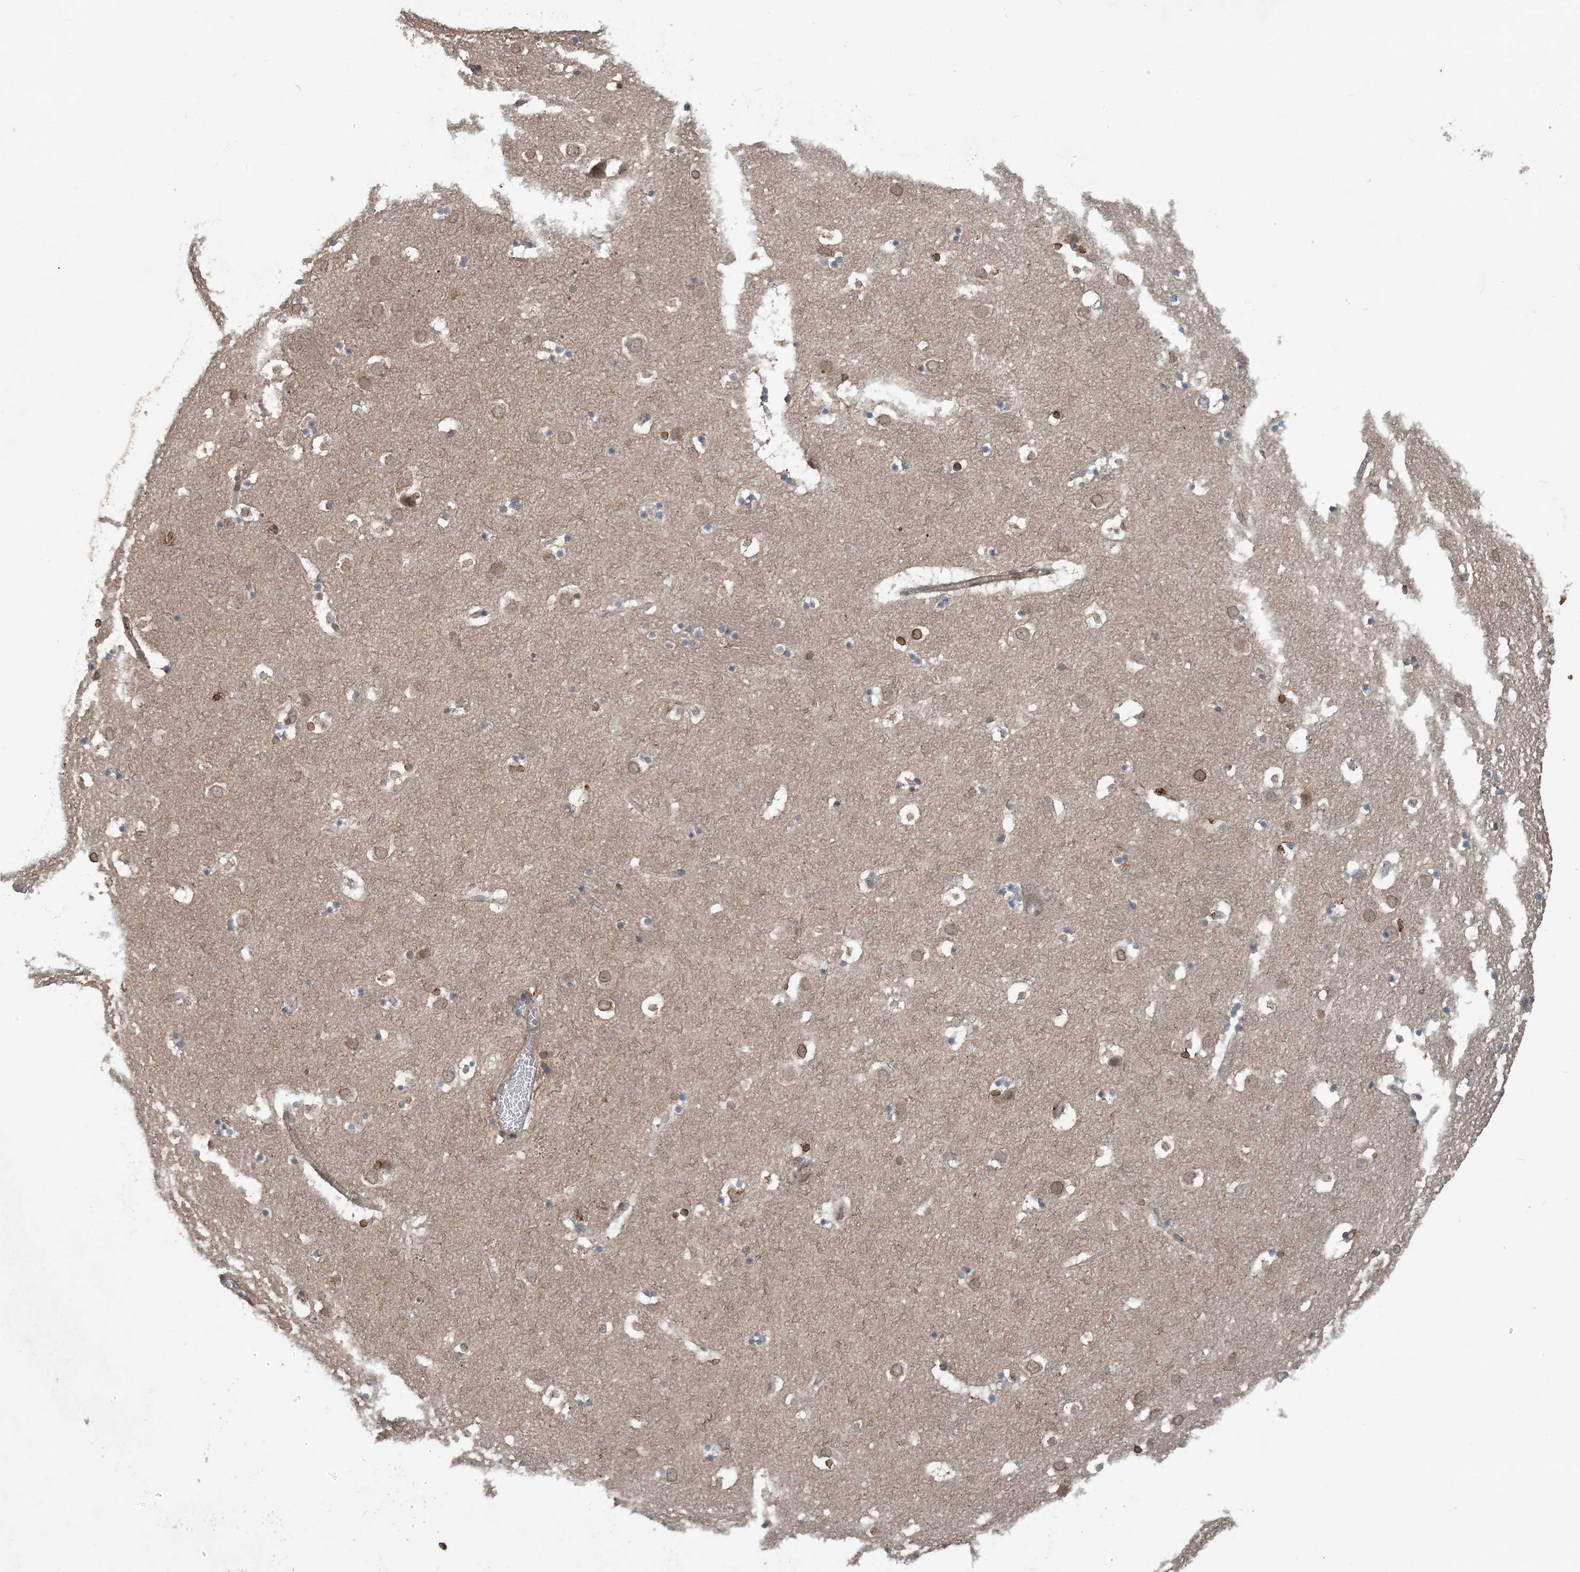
{"staining": {"intensity": "moderate", "quantity": "25%-75%", "location": "cytoplasmic/membranous,nuclear"}, "tissue": "caudate", "cell_type": "Glial cells", "image_type": "normal", "snomed": [{"axis": "morphology", "description": "Normal tissue, NOS"}, {"axis": "topography", "description": "Lateral ventricle wall"}], "caption": "The immunohistochemical stain labels moderate cytoplasmic/membranous,nuclear positivity in glial cells of unremarkable caudate. (DAB (3,3'-diaminobenzidine) IHC with brightfield microscopy, high magnification).", "gene": "ZFAND2B", "patient": {"sex": "male", "age": 45}}